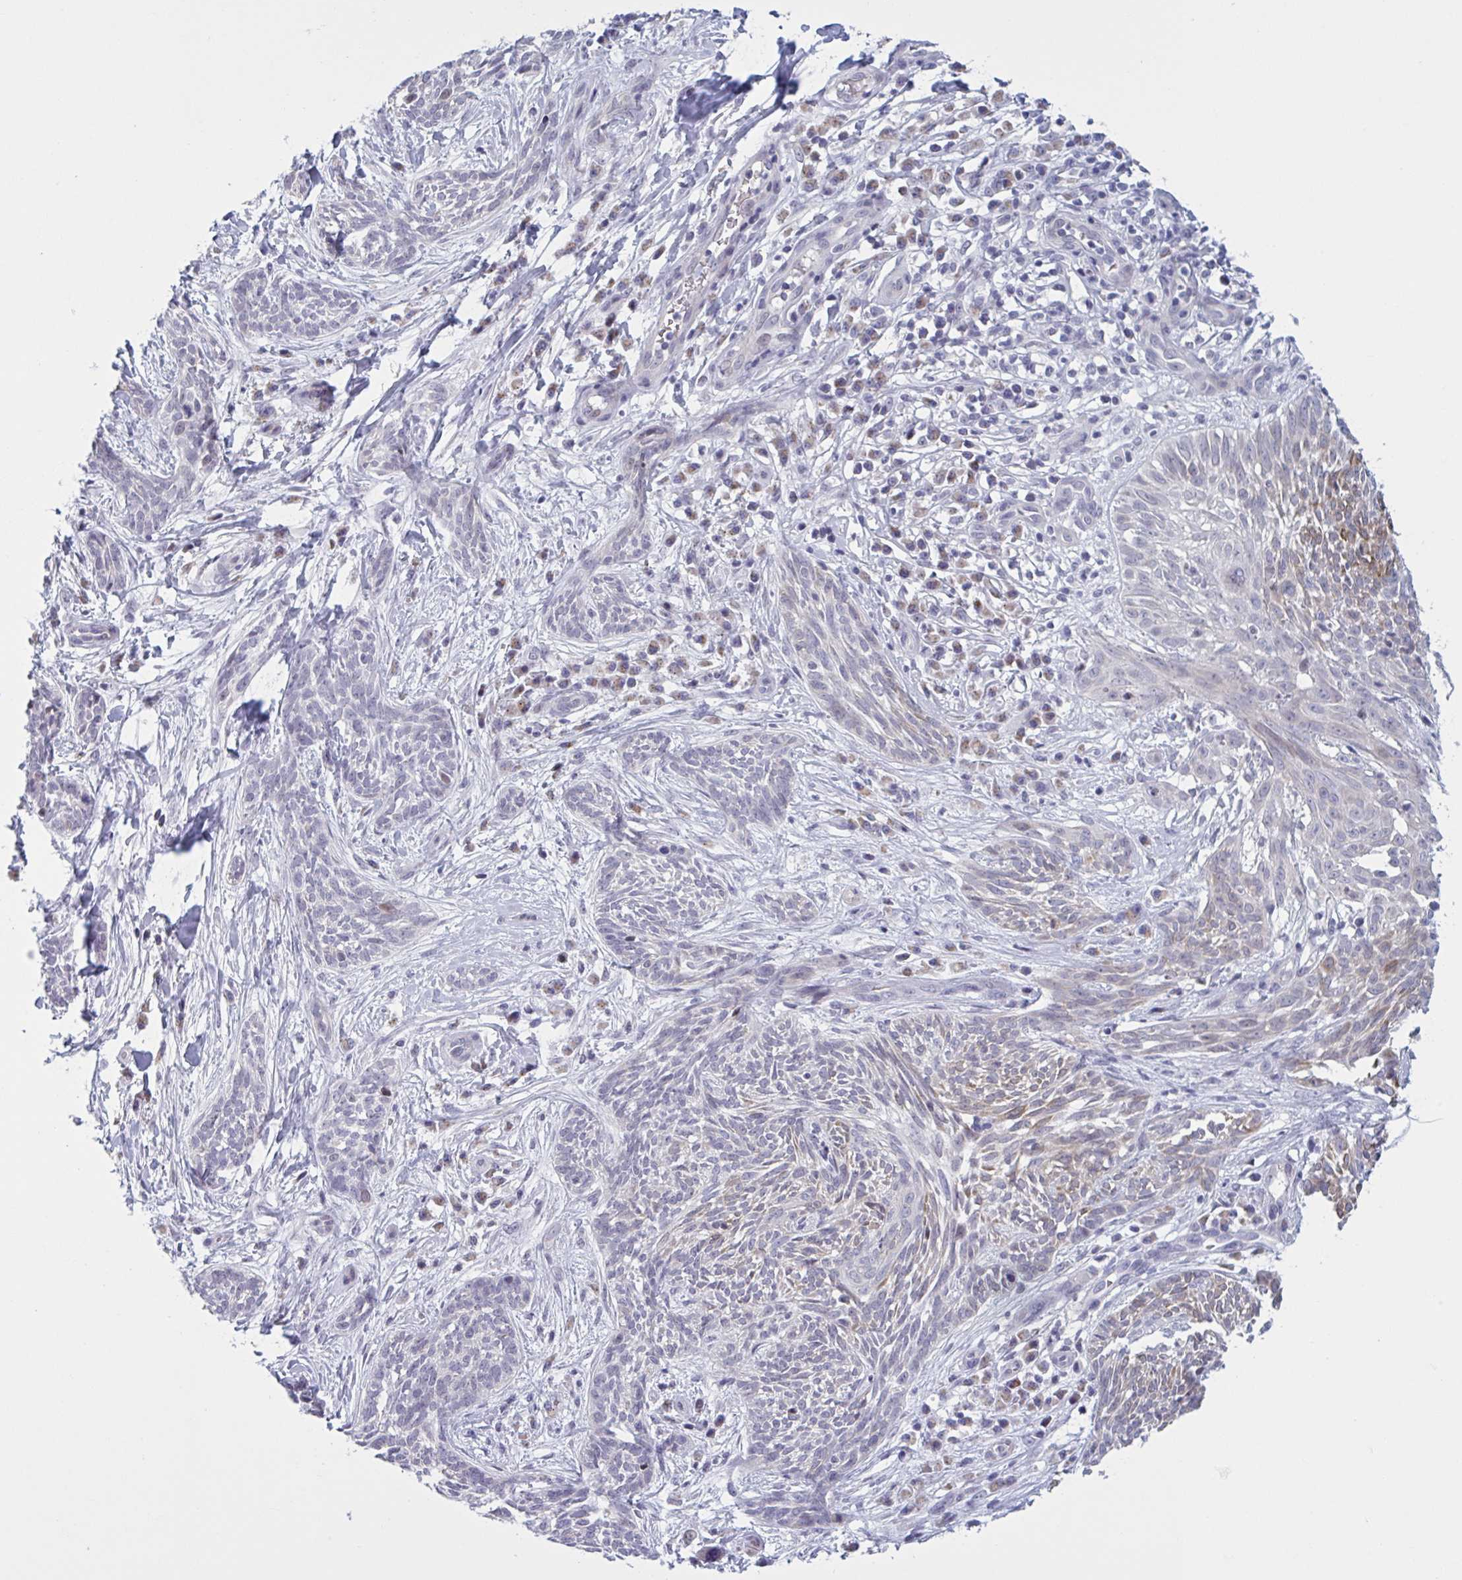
{"staining": {"intensity": "weak", "quantity": "25%-75%", "location": "cytoplasmic/membranous"}, "tissue": "skin cancer", "cell_type": "Tumor cells", "image_type": "cancer", "snomed": [{"axis": "morphology", "description": "Basal cell carcinoma"}, {"axis": "topography", "description": "Skin"}, {"axis": "topography", "description": "Skin, foot"}], "caption": "High-power microscopy captured an immunohistochemistry histopathology image of skin cancer, revealing weak cytoplasmic/membranous expression in about 25%-75% of tumor cells.", "gene": "HSD11B2", "patient": {"sex": "female", "age": 86}}